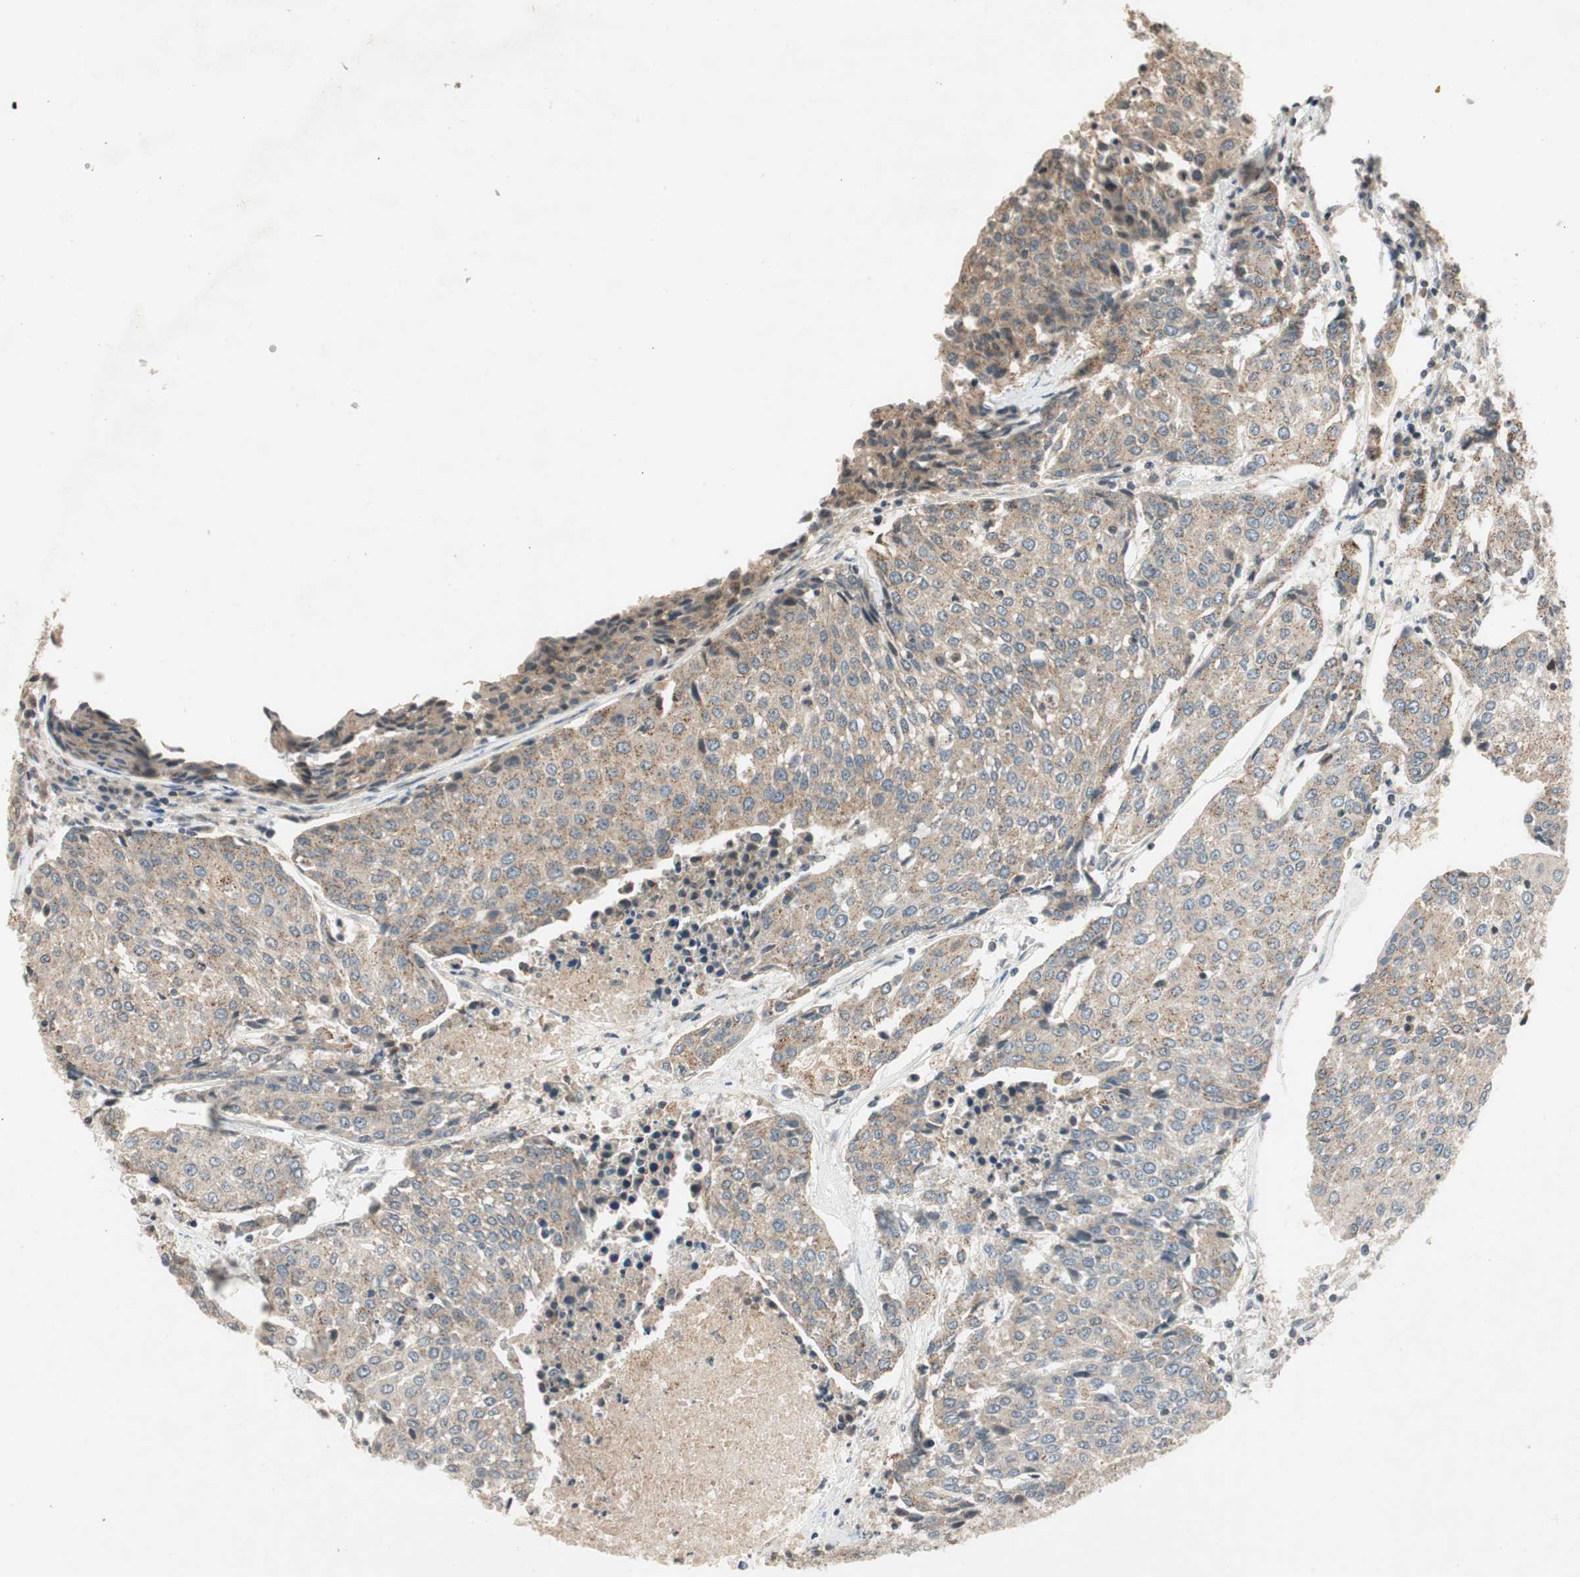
{"staining": {"intensity": "moderate", "quantity": ">75%", "location": "cytoplasmic/membranous"}, "tissue": "urothelial cancer", "cell_type": "Tumor cells", "image_type": "cancer", "snomed": [{"axis": "morphology", "description": "Urothelial carcinoma, High grade"}, {"axis": "topography", "description": "Urinary bladder"}], "caption": "Immunohistochemical staining of urothelial carcinoma (high-grade) demonstrates medium levels of moderate cytoplasmic/membranous protein expression in approximately >75% of tumor cells. Nuclei are stained in blue.", "gene": "GCLM", "patient": {"sex": "female", "age": 85}}